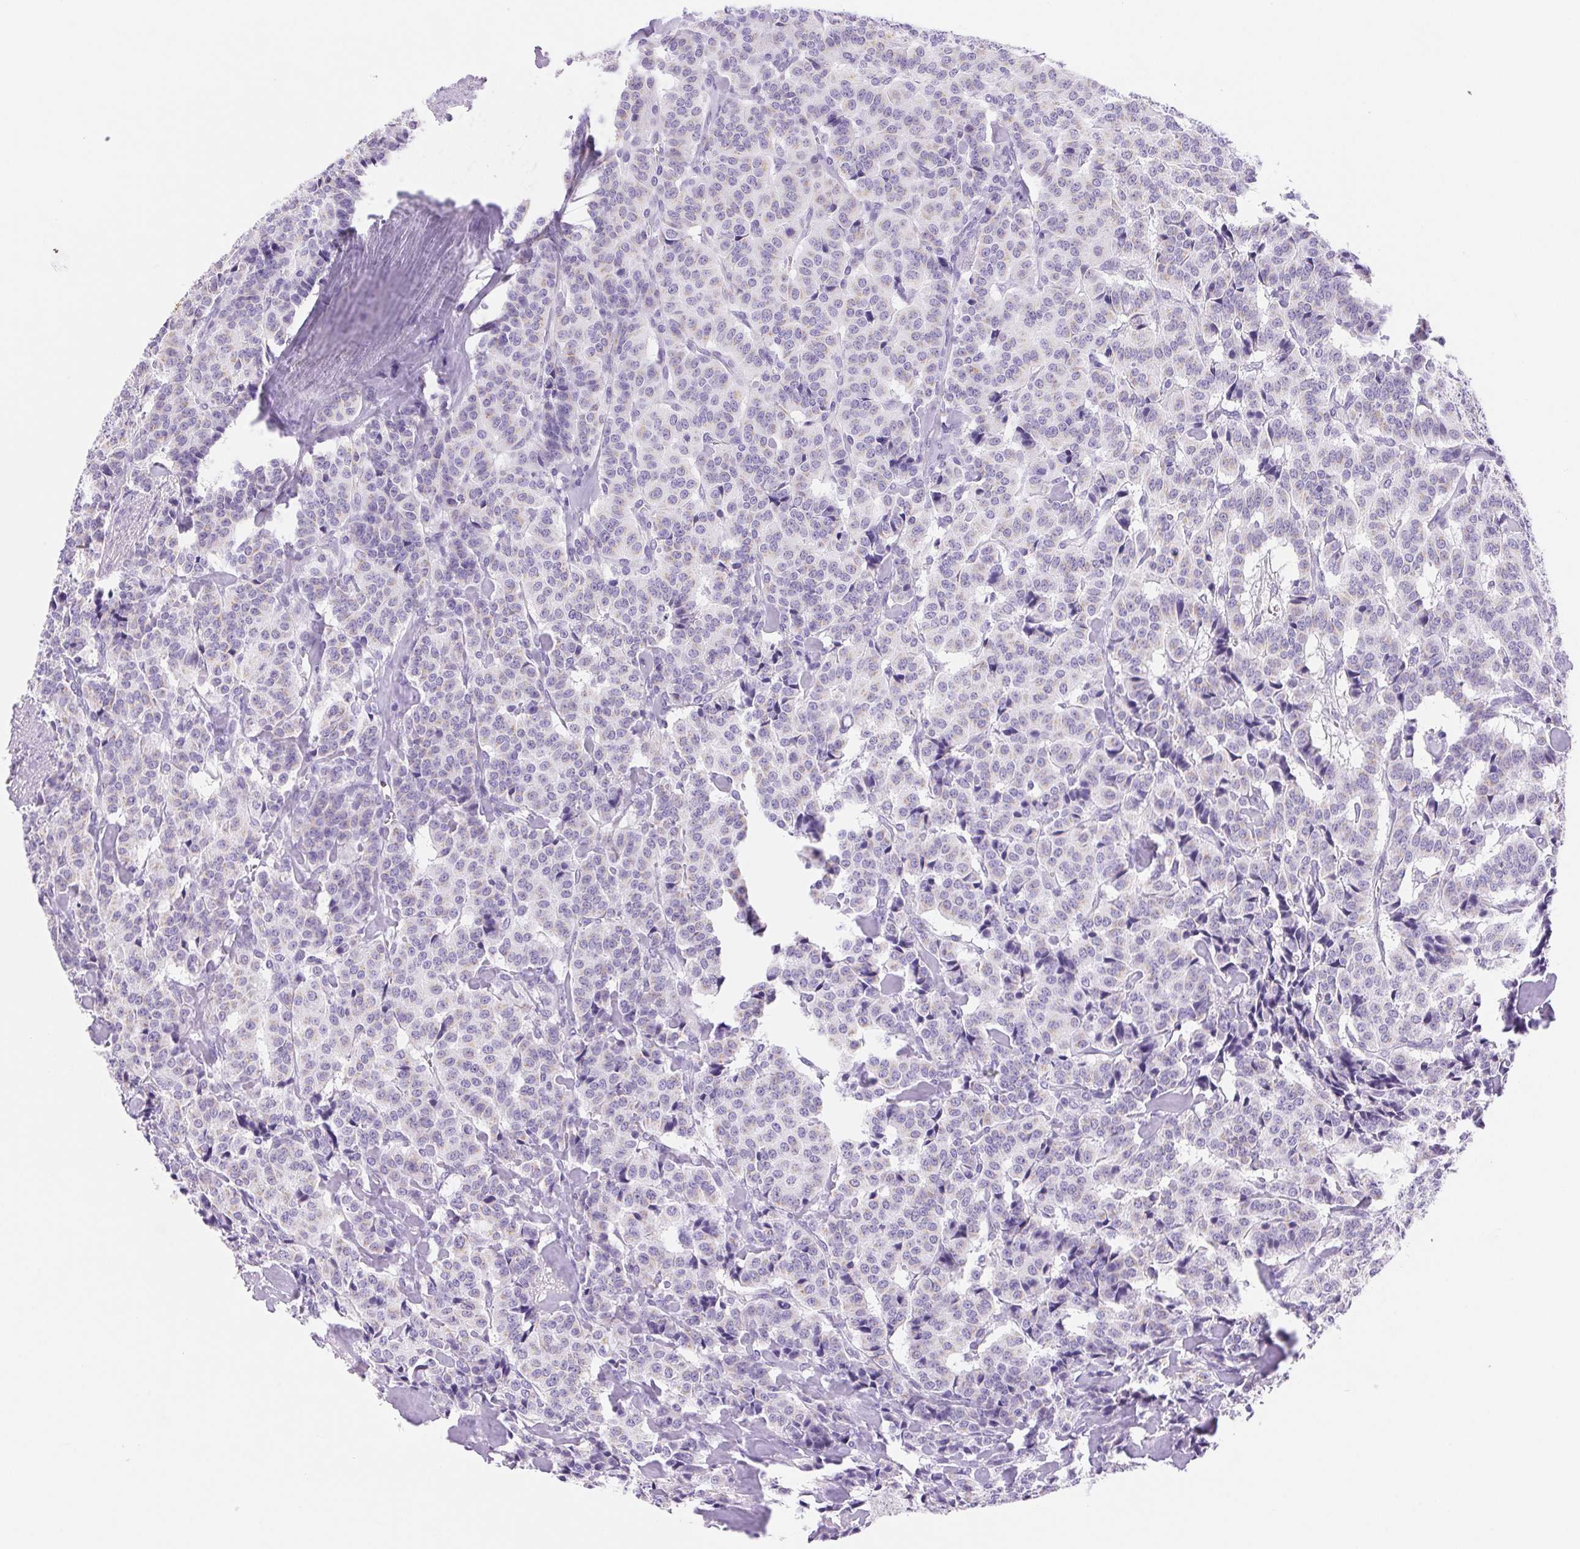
{"staining": {"intensity": "weak", "quantity": "<25%", "location": "cytoplasmic/membranous"}, "tissue": "carcinoid", "cell_type": "Tumor cells", "image_type": "cancer", "snomed": [{"axis": "morphology", "description": "Normal tissue, NOS"}, {"axis": "morphology", "description": "Carcinoid, malignant, NOS"}, {"axis": "topography", "description": "Lung"}], "caption": "The micrograph displays no staining of tumor cells in carcinoid. The staining was performed using DAB (3,3'-diaminobenzidine) to visualize the protein expression in brown, while the nuclei were stained in blue with hematoxylin (Magnification: 20x).", "gene": "SERPINB3", "patient": {"sex": "female", "age": 46}}